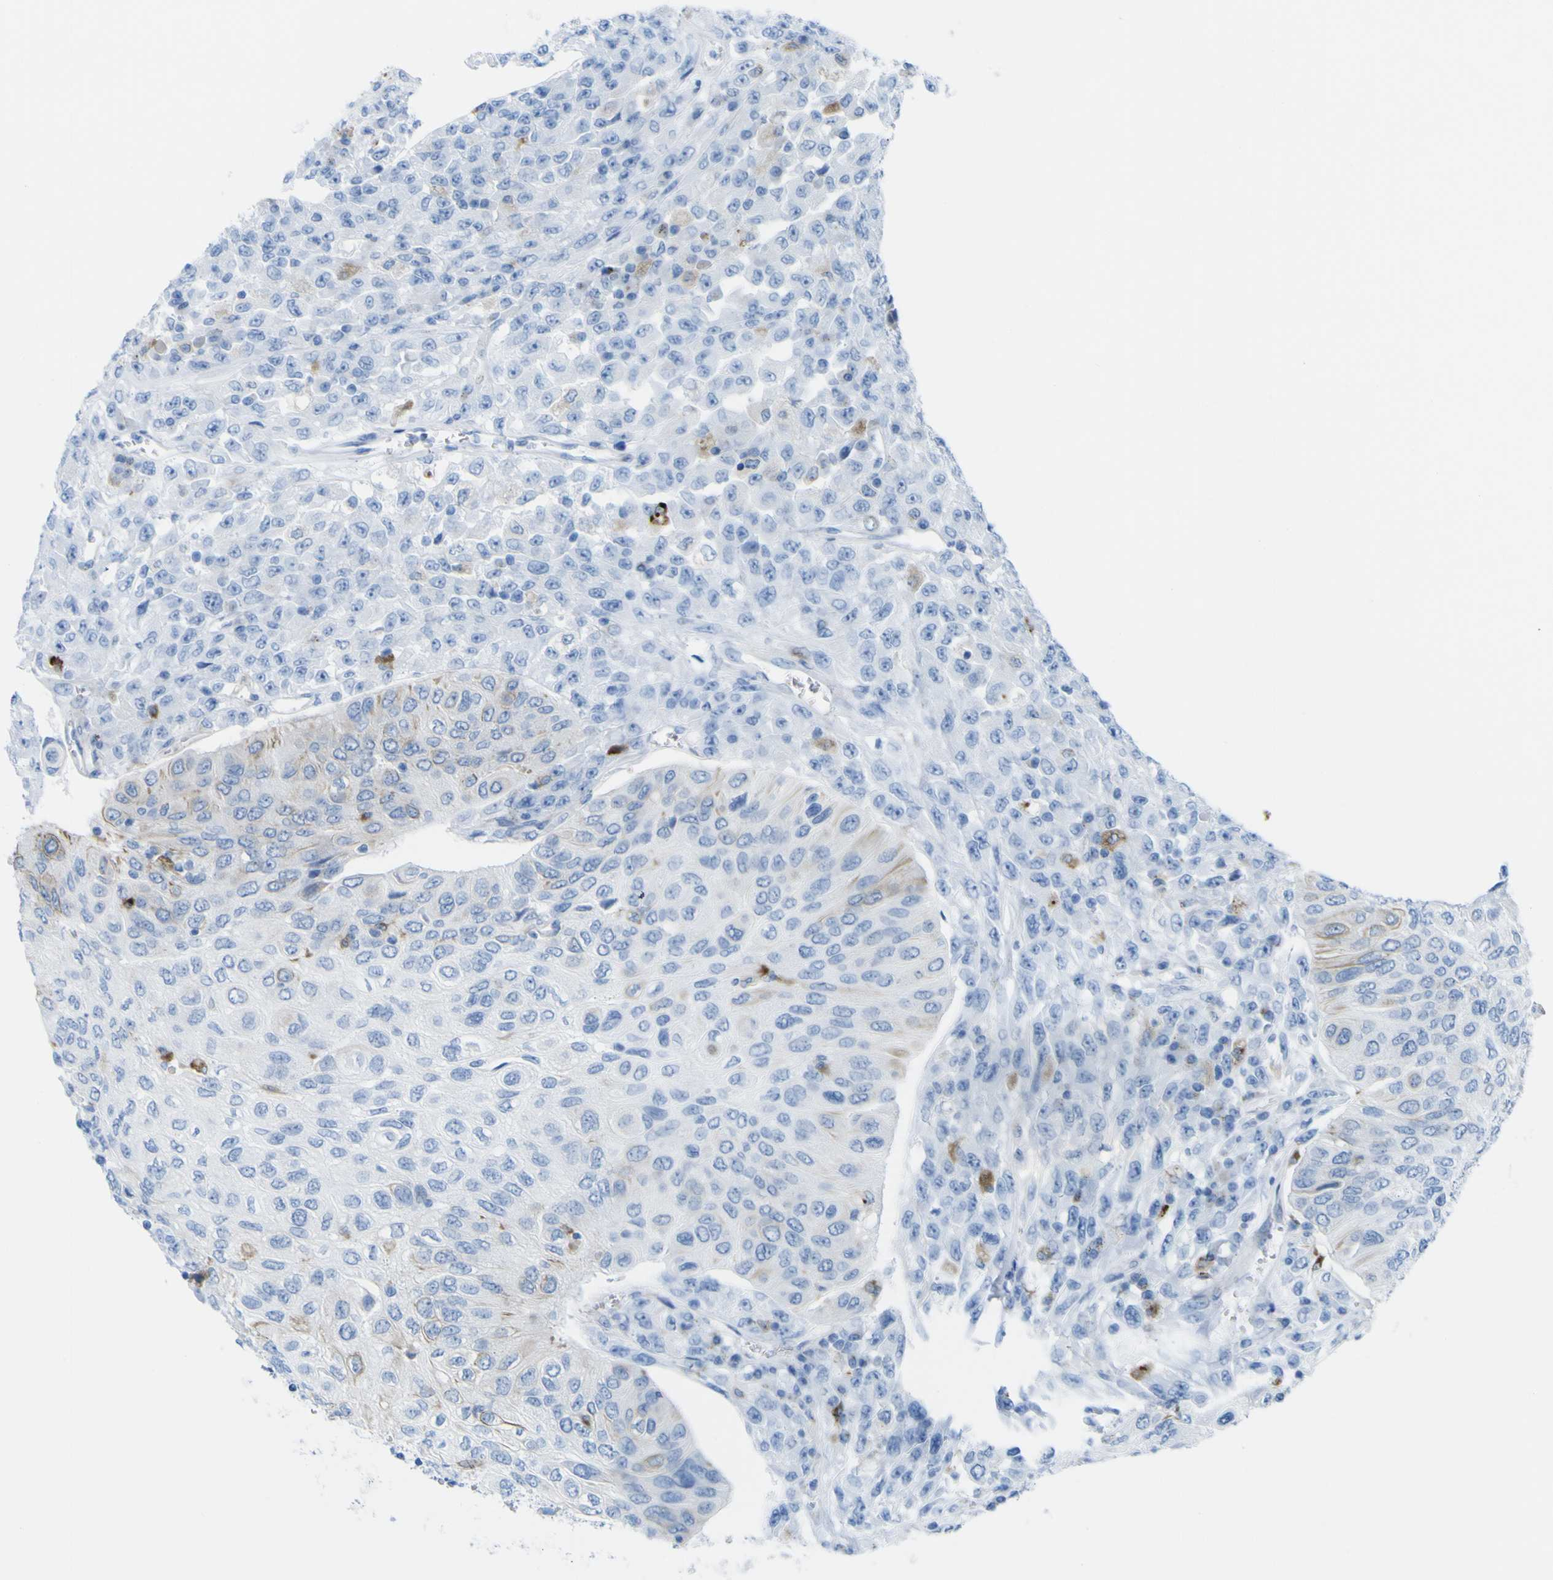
{"staining": {"intensity": "moderate", "quantity": "<25%", "location": "cytoplasmic/membranous"}, "tissue": "urothelial cancer", "cell_type": "Tumor cells", "image_type": "cancer", "snomed": [{"axis": "morphology", "description": "Urothelial carcinoma, High grade"}, {"axis": "topography", "description": "Urinary bladder"}], "caption": "Human urothelial carcinoma (high-grade) stained with a brown dye displays moderate cytoplasmic/membranous positive positivity in about <25% of tumor cells.", "gene": "PLD3", "patient": {"sex": "male", "age": 66}}